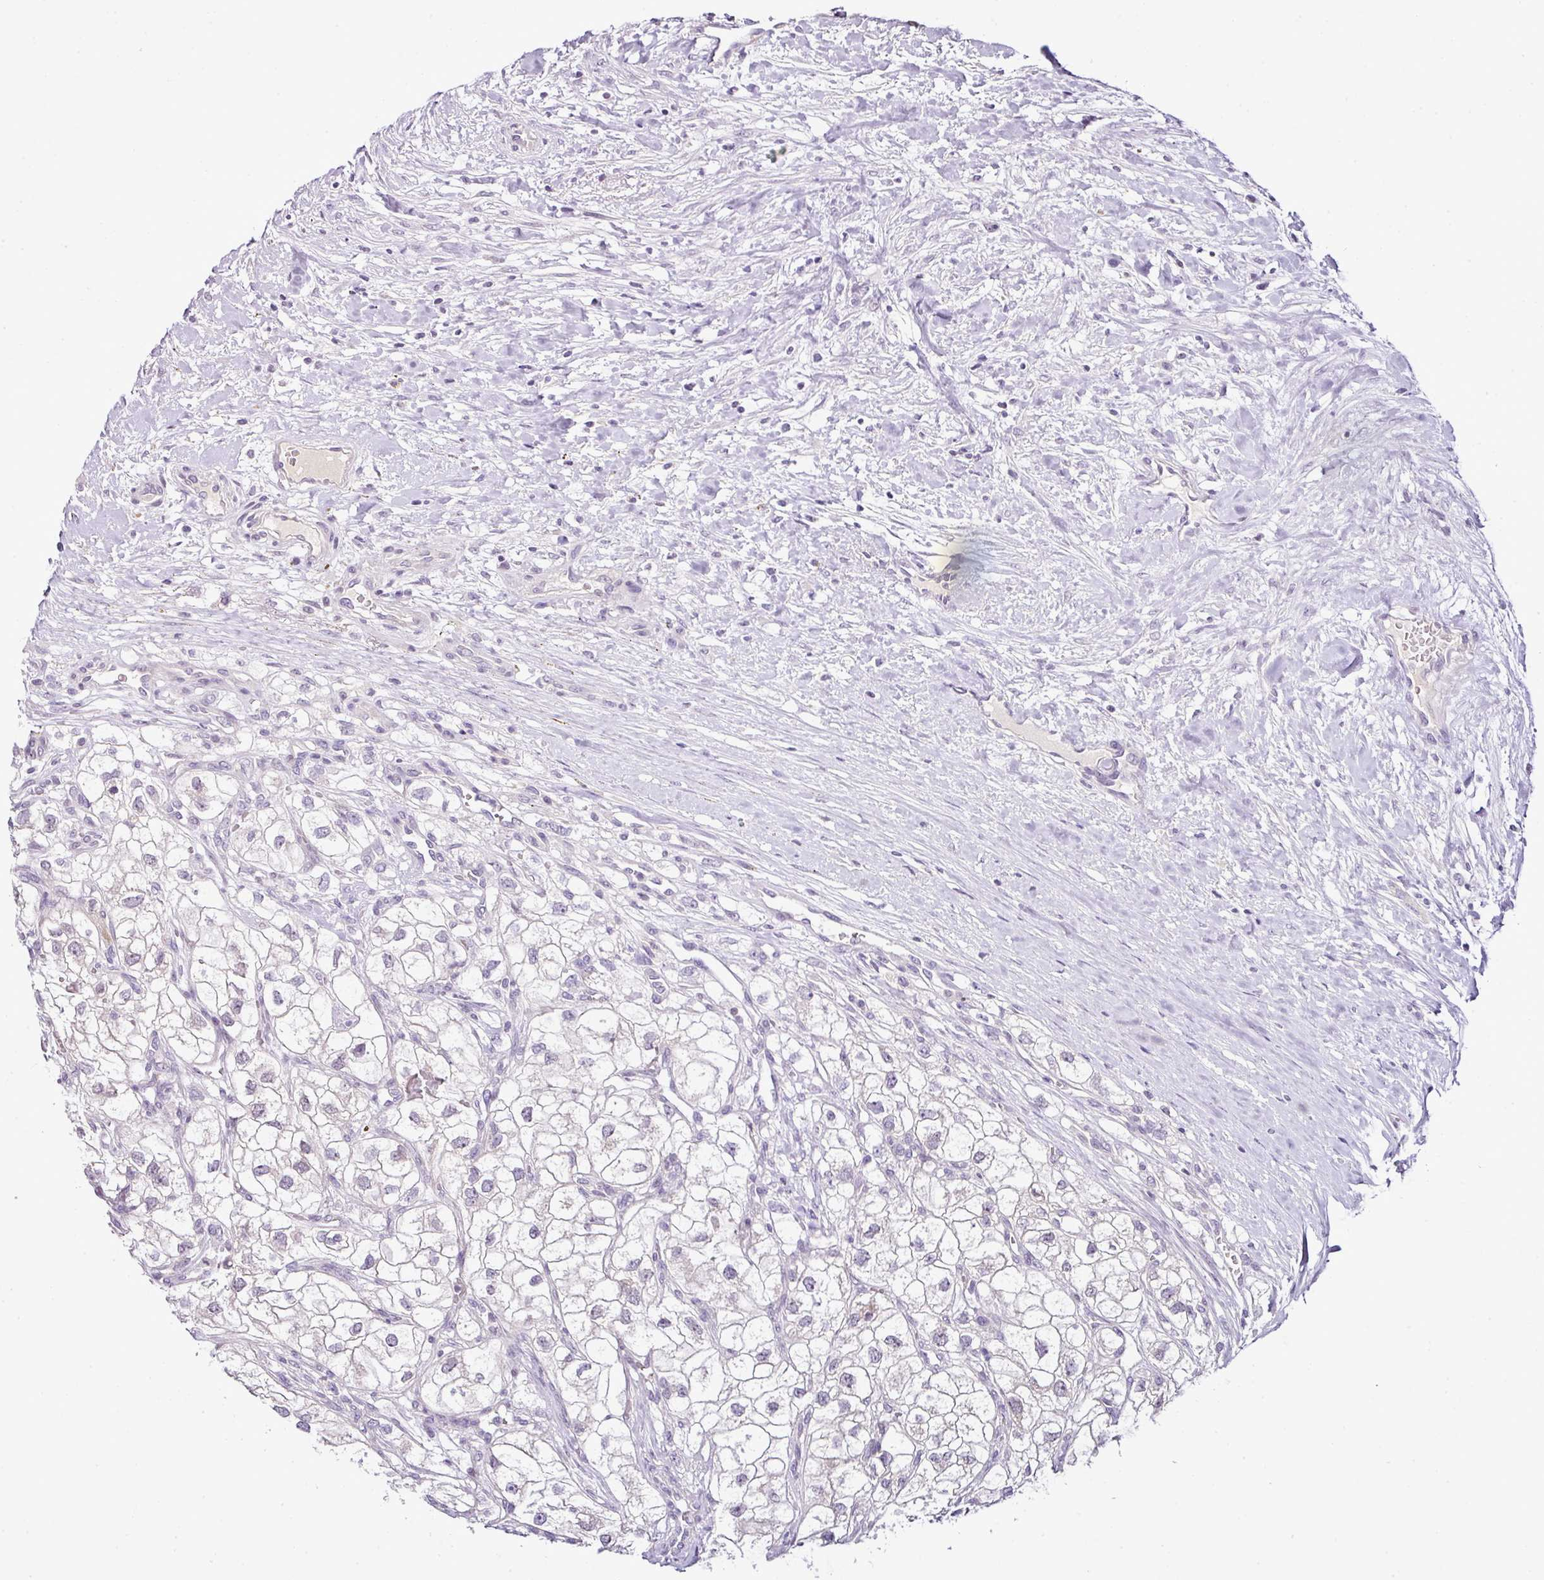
{"staining": {"intensity": "negative", "quantity": "none", "location": "none"}, "tissue": "renal cancer", "cell_type": "Tumor cells", "image_type": "cancer", "snomed": [{"axis": "morphology", "description": "Adenocarcinoma, NOS"}, {"axis": "topography", "description": "Kidney"}], "caption": "Immunohistochemical staining of adenocarcinoma (renal) exhibits no significant positivity in tumor cells.", "gene": "TEX30", "patient": {"sex": "male", "age": 59}}